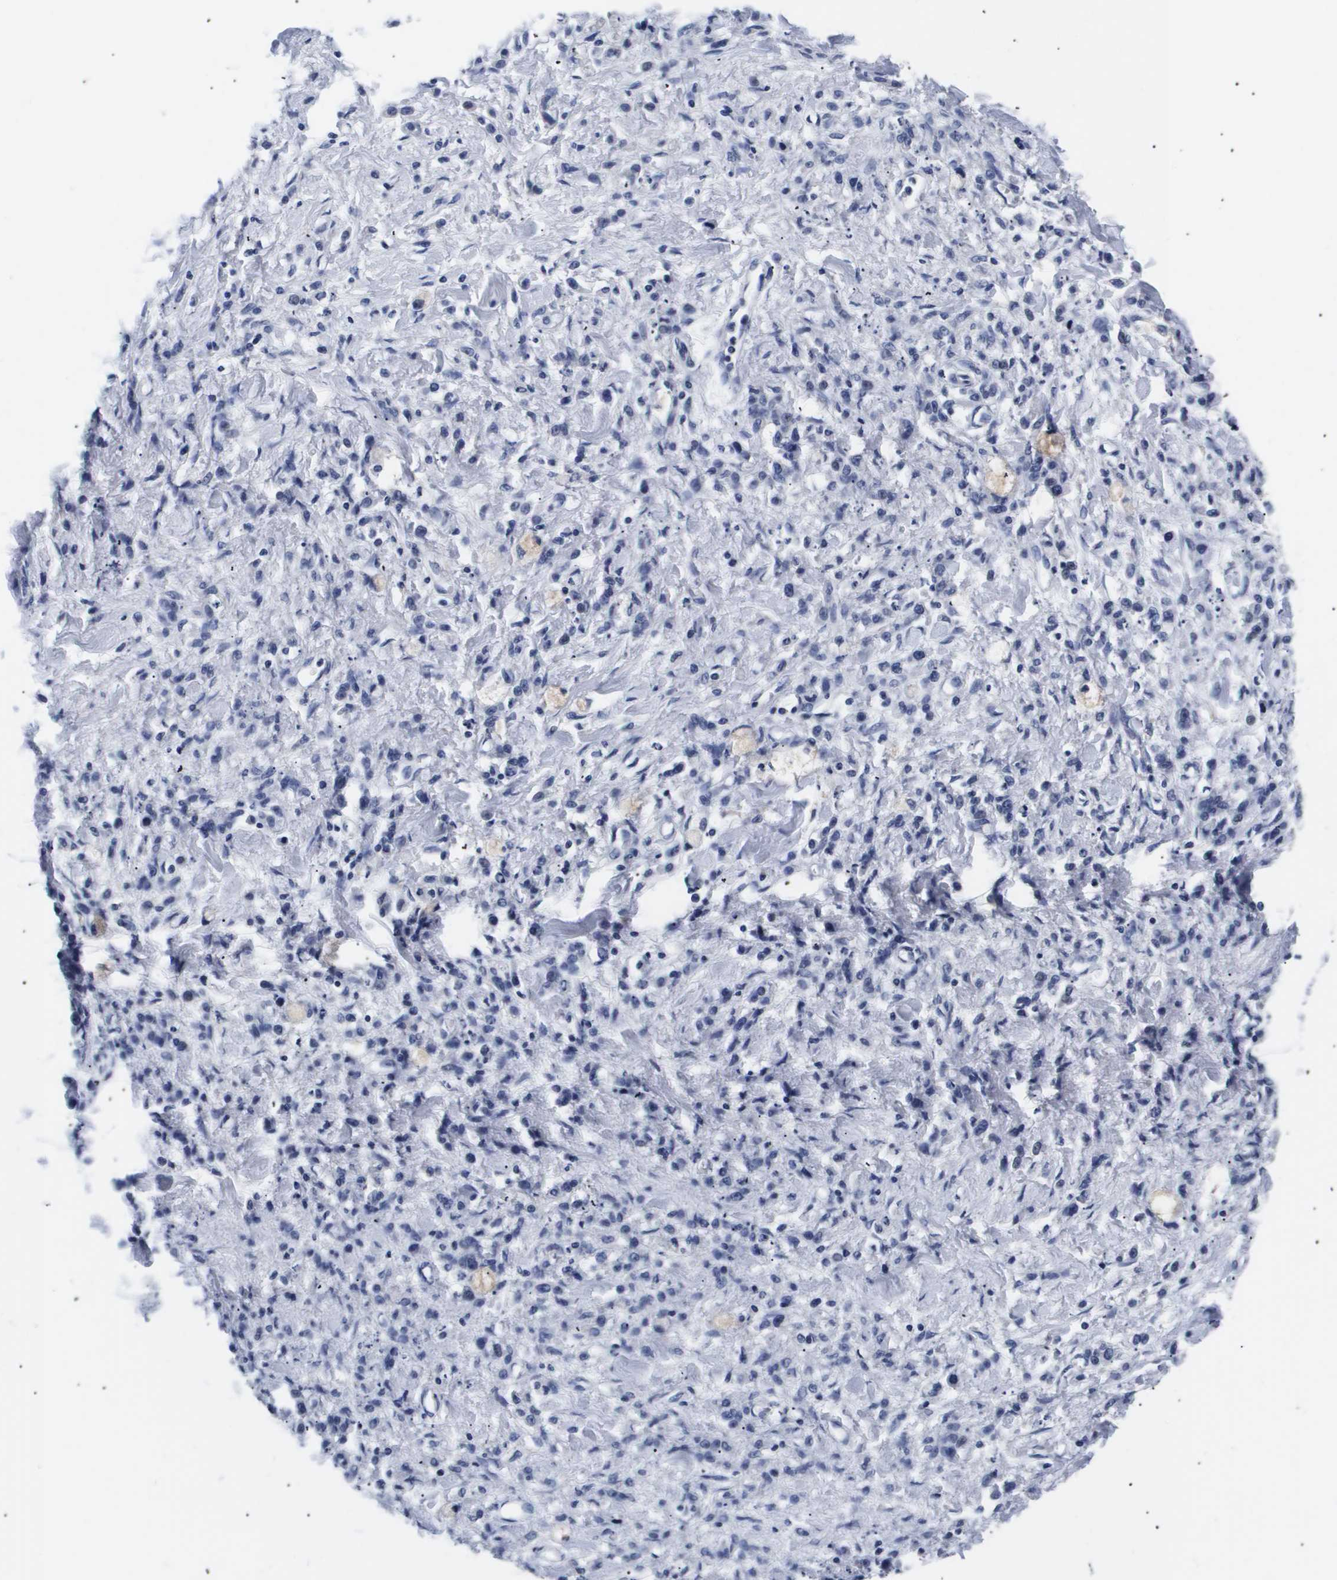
{"staining": {"intensity": "negative", "quantity": "none", "location": "none"}, "tissue": "stomach cancer", "cell_type": "Tumor cells", "image_type": "cancer", "snomed": [{"axis": "morphology", "description": "Normal tissue, NOS"}, {"axis": "morphology", "description": "Adenocarcinoma, NOS"}, {"axis": "topography", "description": "Stomach"}], "caption": "This is an immunohistochemistry photomicrograph of stomach adenocarcinoma. There is no staining in tumor cells.", "gene": "ATP6V0A4", "patient": {"sex": "male", "age": 82}}